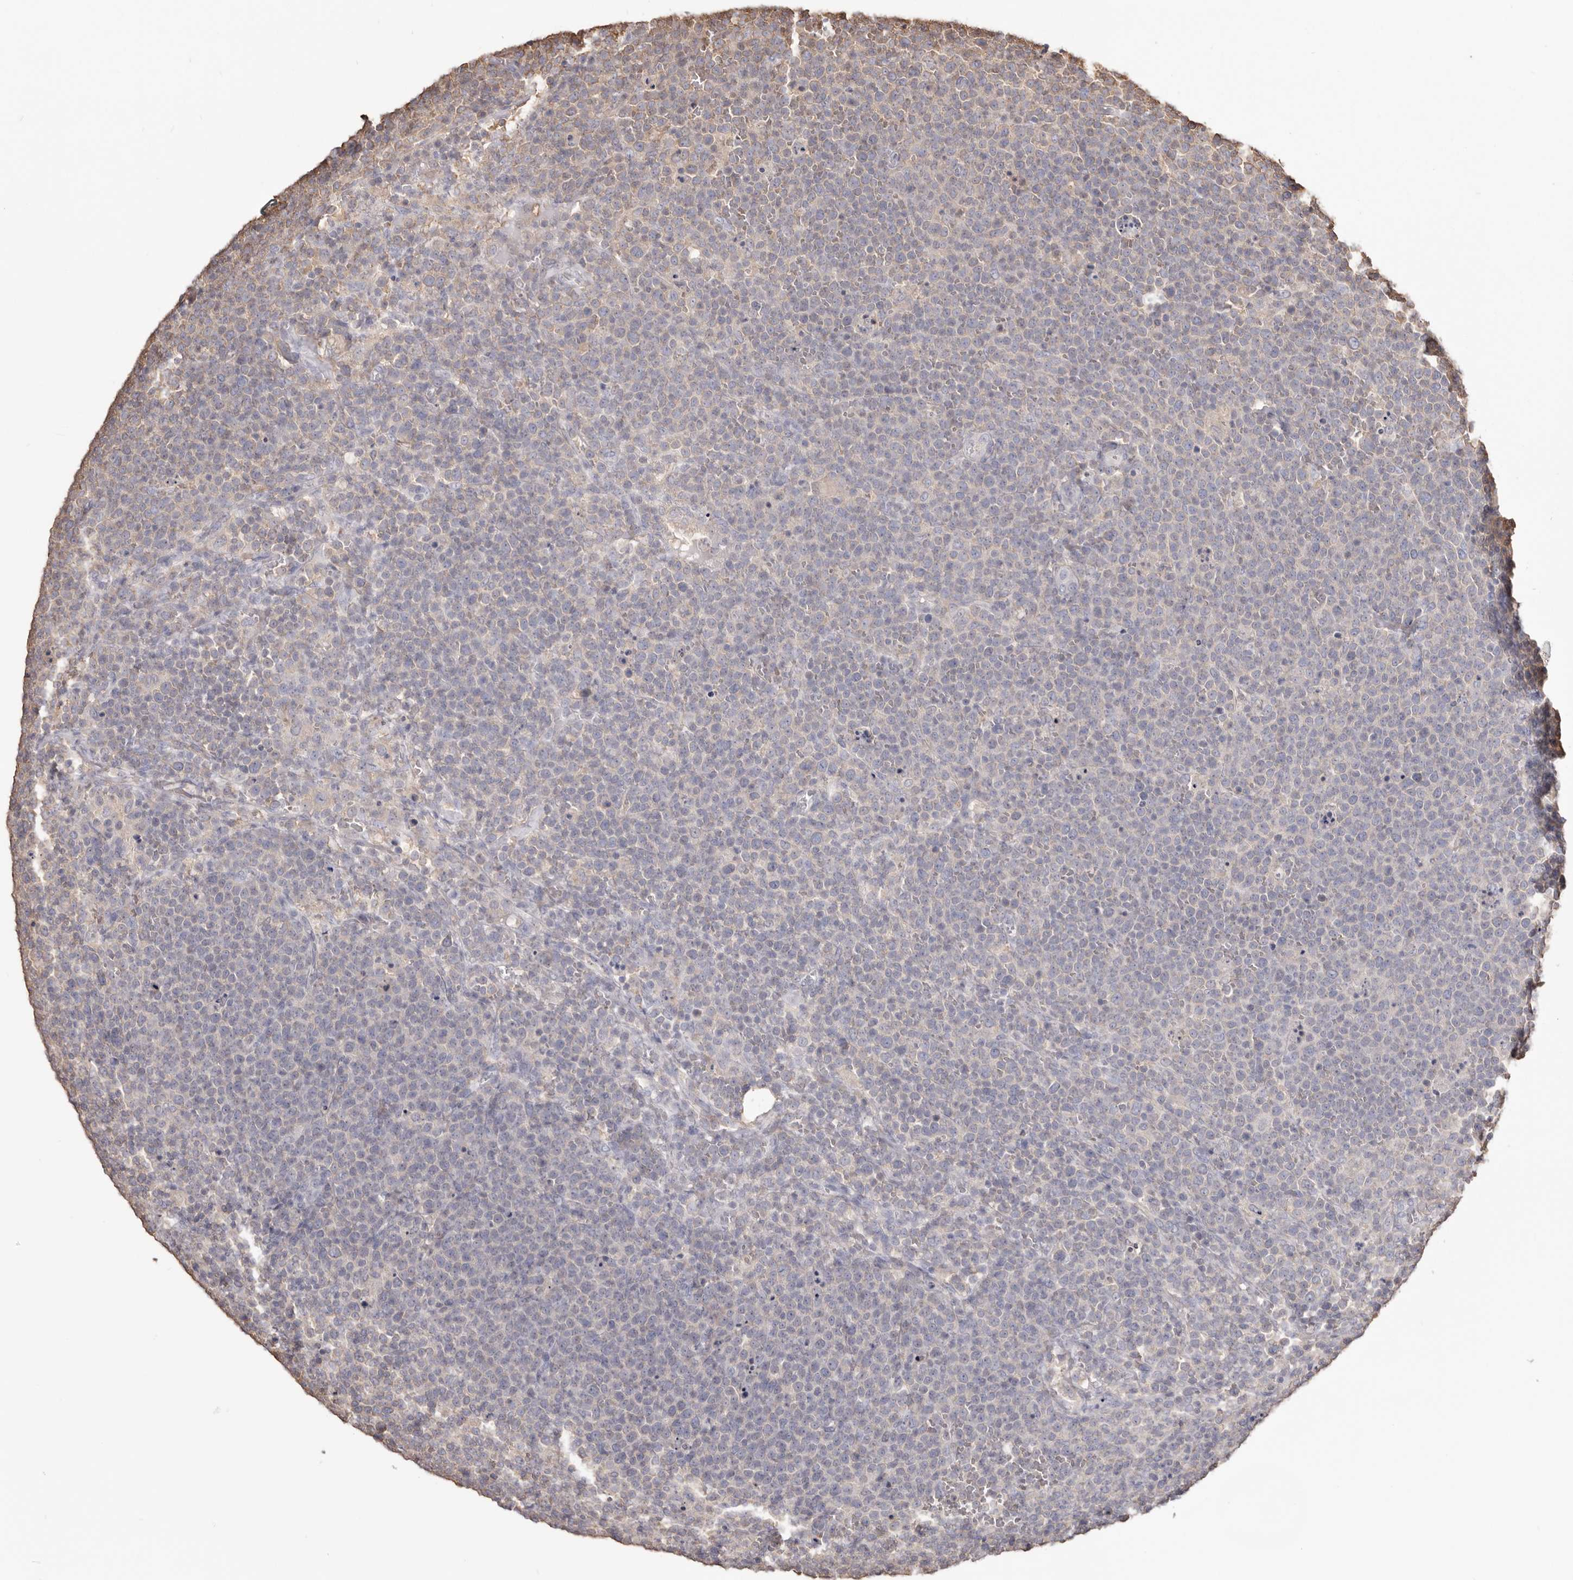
{"staining": {"intensity": "negative", "quantity": "none", "location": "none"}, "tissue": "lymphoma", "cell_type": "Tumor cells", "image_type": "cancer", "snomed": [{"axis": "morphology", "description": "Malignant lymphoma, non-Hodgkin's type, High grade"}, {"axis": "topography", "description": "Lymph node"}], "caption": "This photomicrograph is of malignant lymphoma, non-Hodgkin's type (high-grade) stained with immunohistochemistry (IHC) to label a protein in brown with the nuclei are counter-stained blue. There is no staining in tumor cells.", "gene": "PKM", "patient": {"sex": "male", "age": 61}}